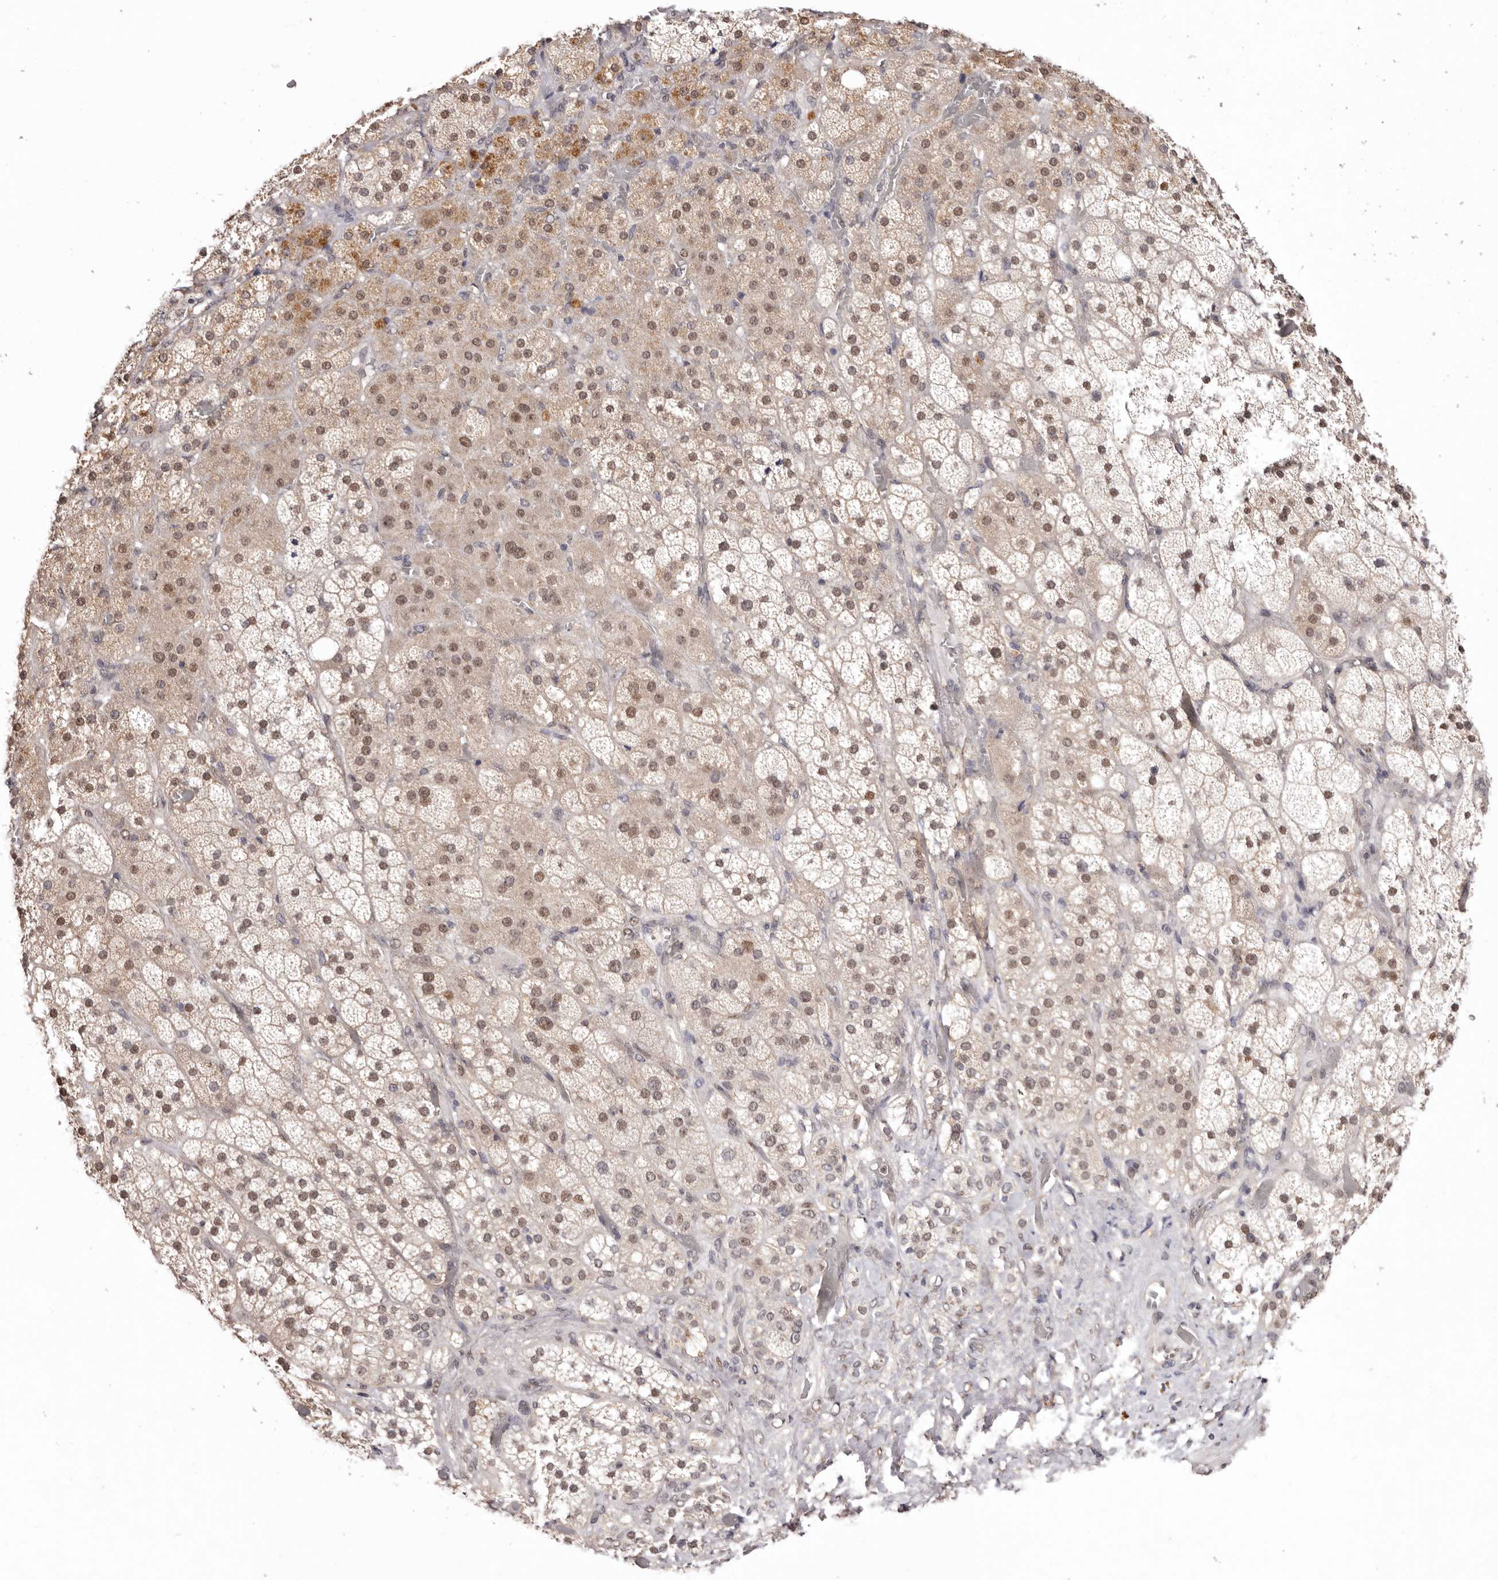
{"staining": {"intensity": "moderate", "quantity": ">75%", "location": "cytoplasmic/membranous,nuclear"}, "tissue": "adrenal gland", "cell_type": "Glandular cells", "image_type": "normal", "snomed": [{"axis": "morphology", "description": "Normal tissue, NOS"}, {"axis": "topography", "description": "Adrenal gland"}], "caption": "Normal adrenal gland shows moderate cytoplasmic/membranous,nuclear expression in about >75% of glandular cells, visualized by immunohistochemistry. (IHC, brightfield microscopy, high magnification).", "gene": "NOTCH1", "patient": {"sex": "male", "age": 57}}